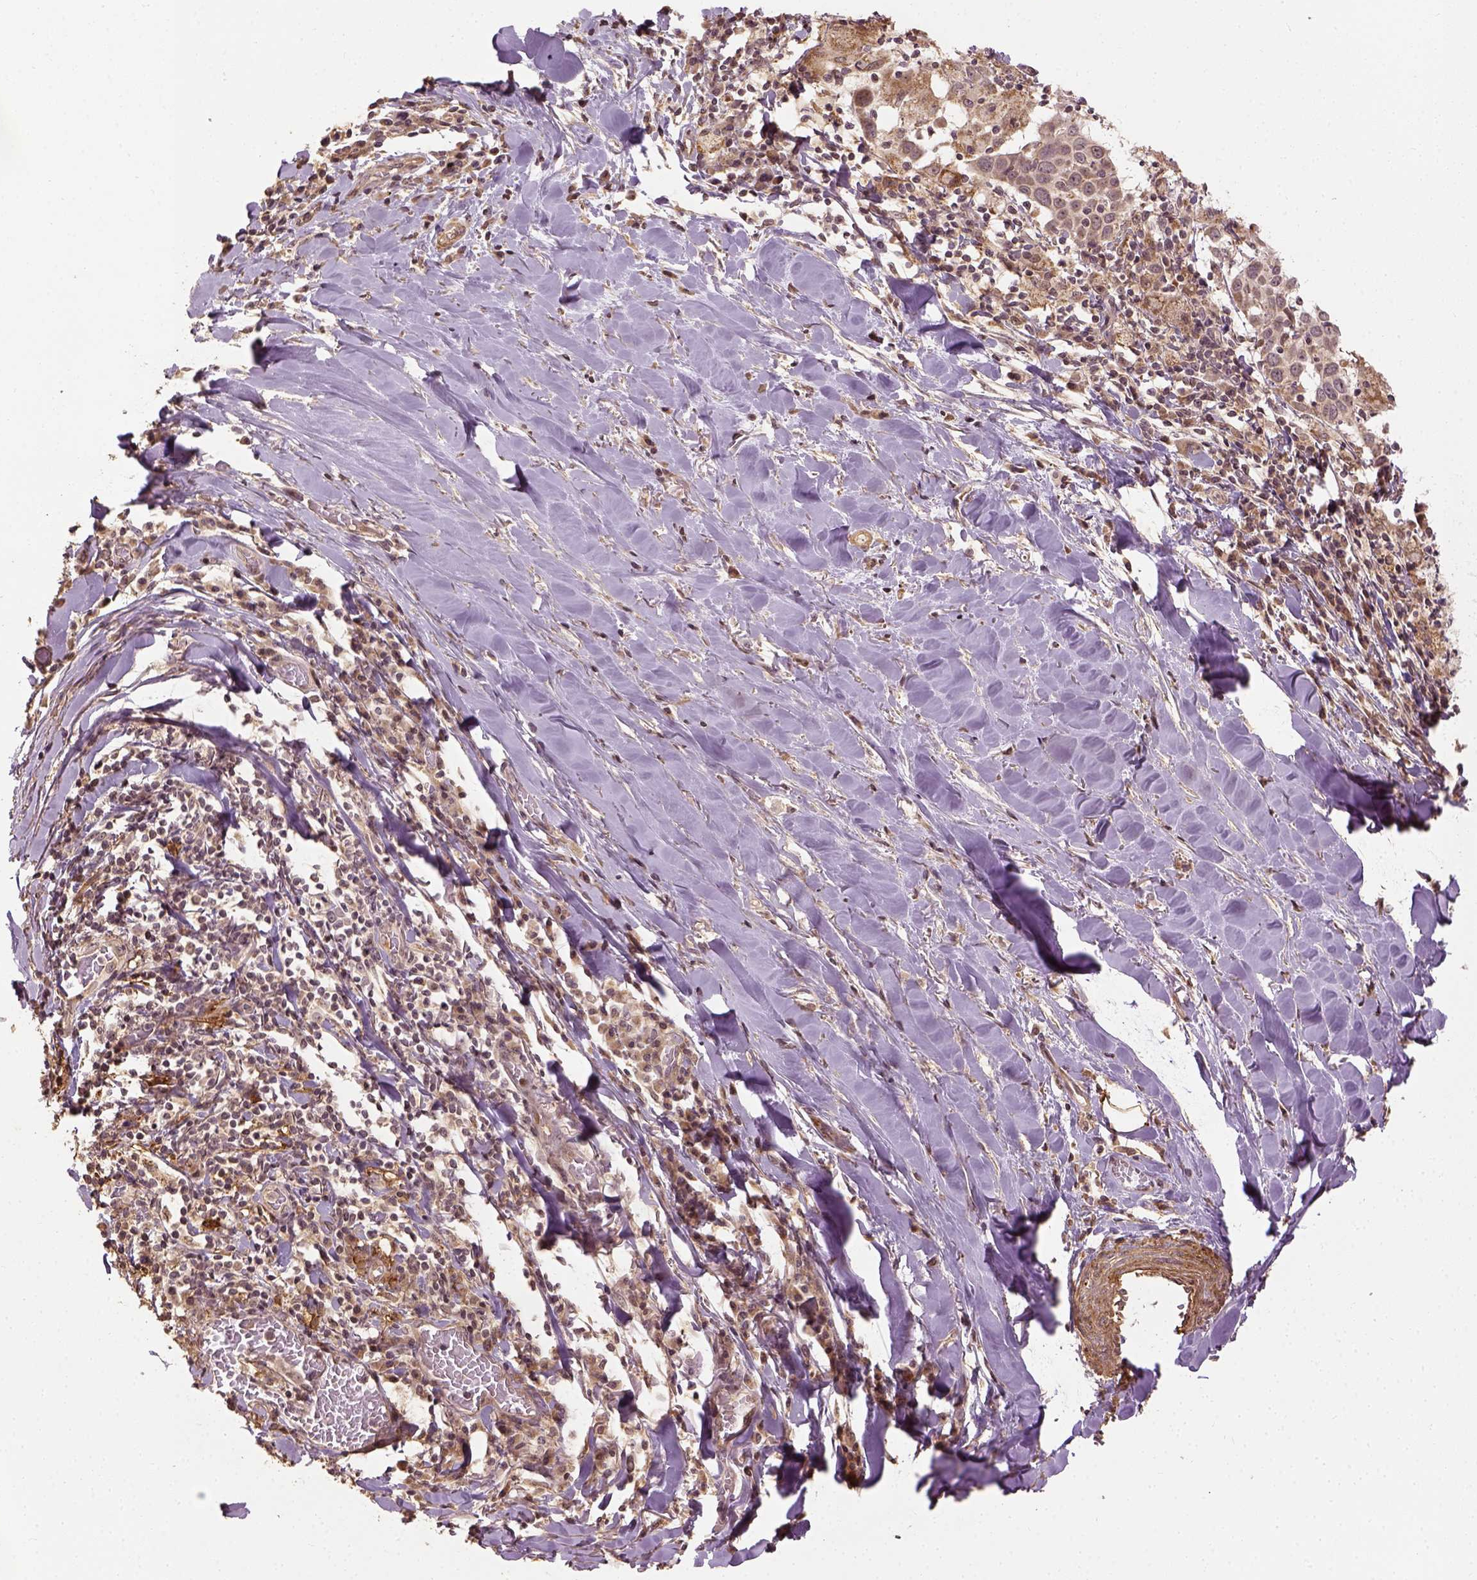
{"staining": {"intensity": "weak", "quantity": "25%-75%", "location": "cytoplasmic/membranous"}, "tissue": "lung cancer", "cell_type": "Tumor cells", "image_type": "cancer", "snomed": [{"axis": "morphology", "description": "Squamous cell carcinoma, NOS"}, {"axis": "topography", "description": "Lung"}], "caption": "Lung squamous cell carcinoma stained with DAB (3,3'-diaminobenzidine) IHC shows low levels of weak cytoplasmic/membranous staining in about 25%-75% of tumor cells.", "gene": "VEGFA", "patient": {"sex": "male", "age": 57}}